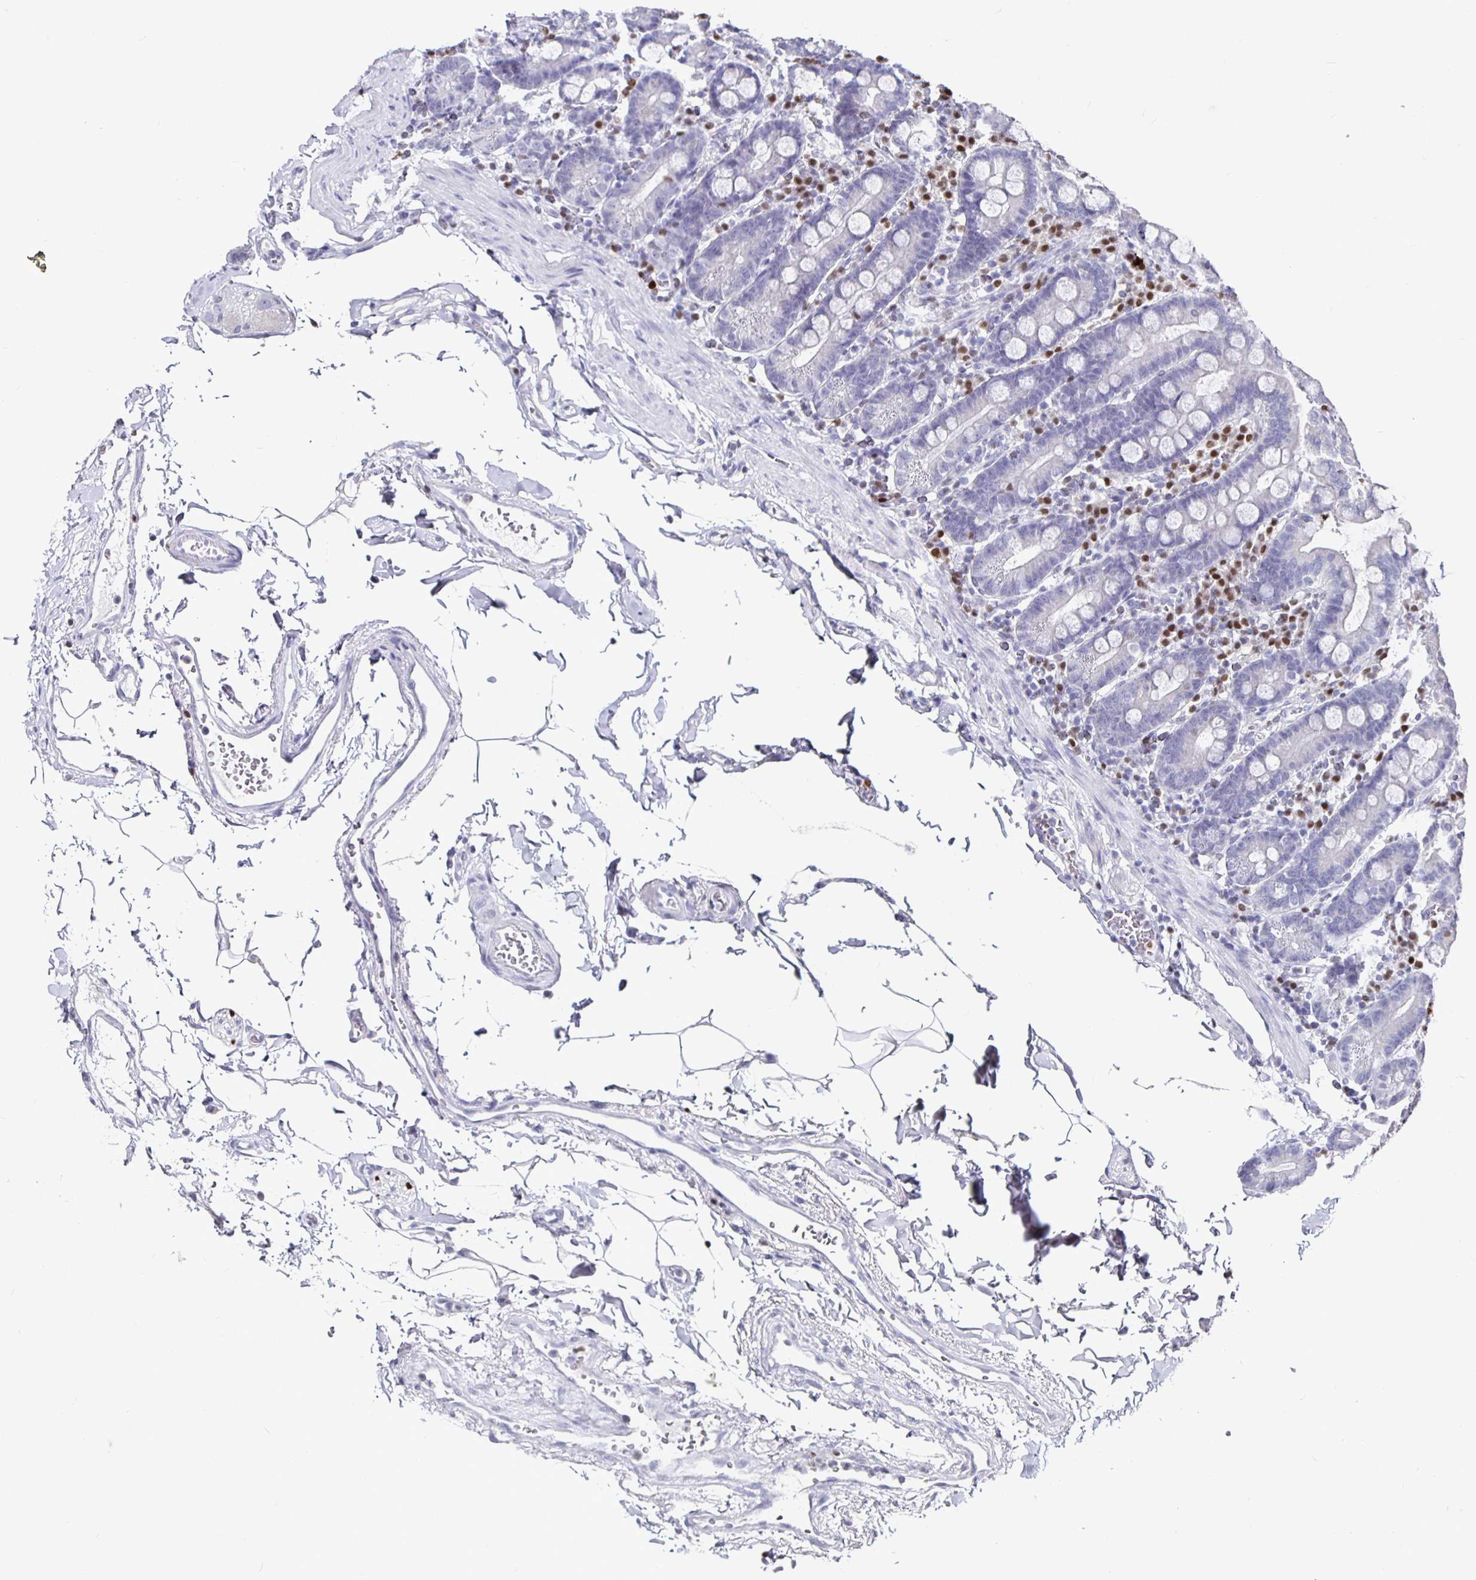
{"staining": {"intensity": "negative", "quantity": "none", "location": "none"}, "tissue": "duodenum", "cell_type": "Glandular cells", "image_type": "normal", "snomed": [{"axis": "morphology", "description": "Normal tissue, NOS"}, {"axis": "topography", "description": "Pancreas"}, {"axis": "topography", "description": "Duodenum"}], "caption": "Immunohistochemistry of normal duodenum reveals no positivity in glandular cells. Nuclei are stained in blue.", "gene": "RUNX2", "patient": {"sex": "male", "age": 59}}